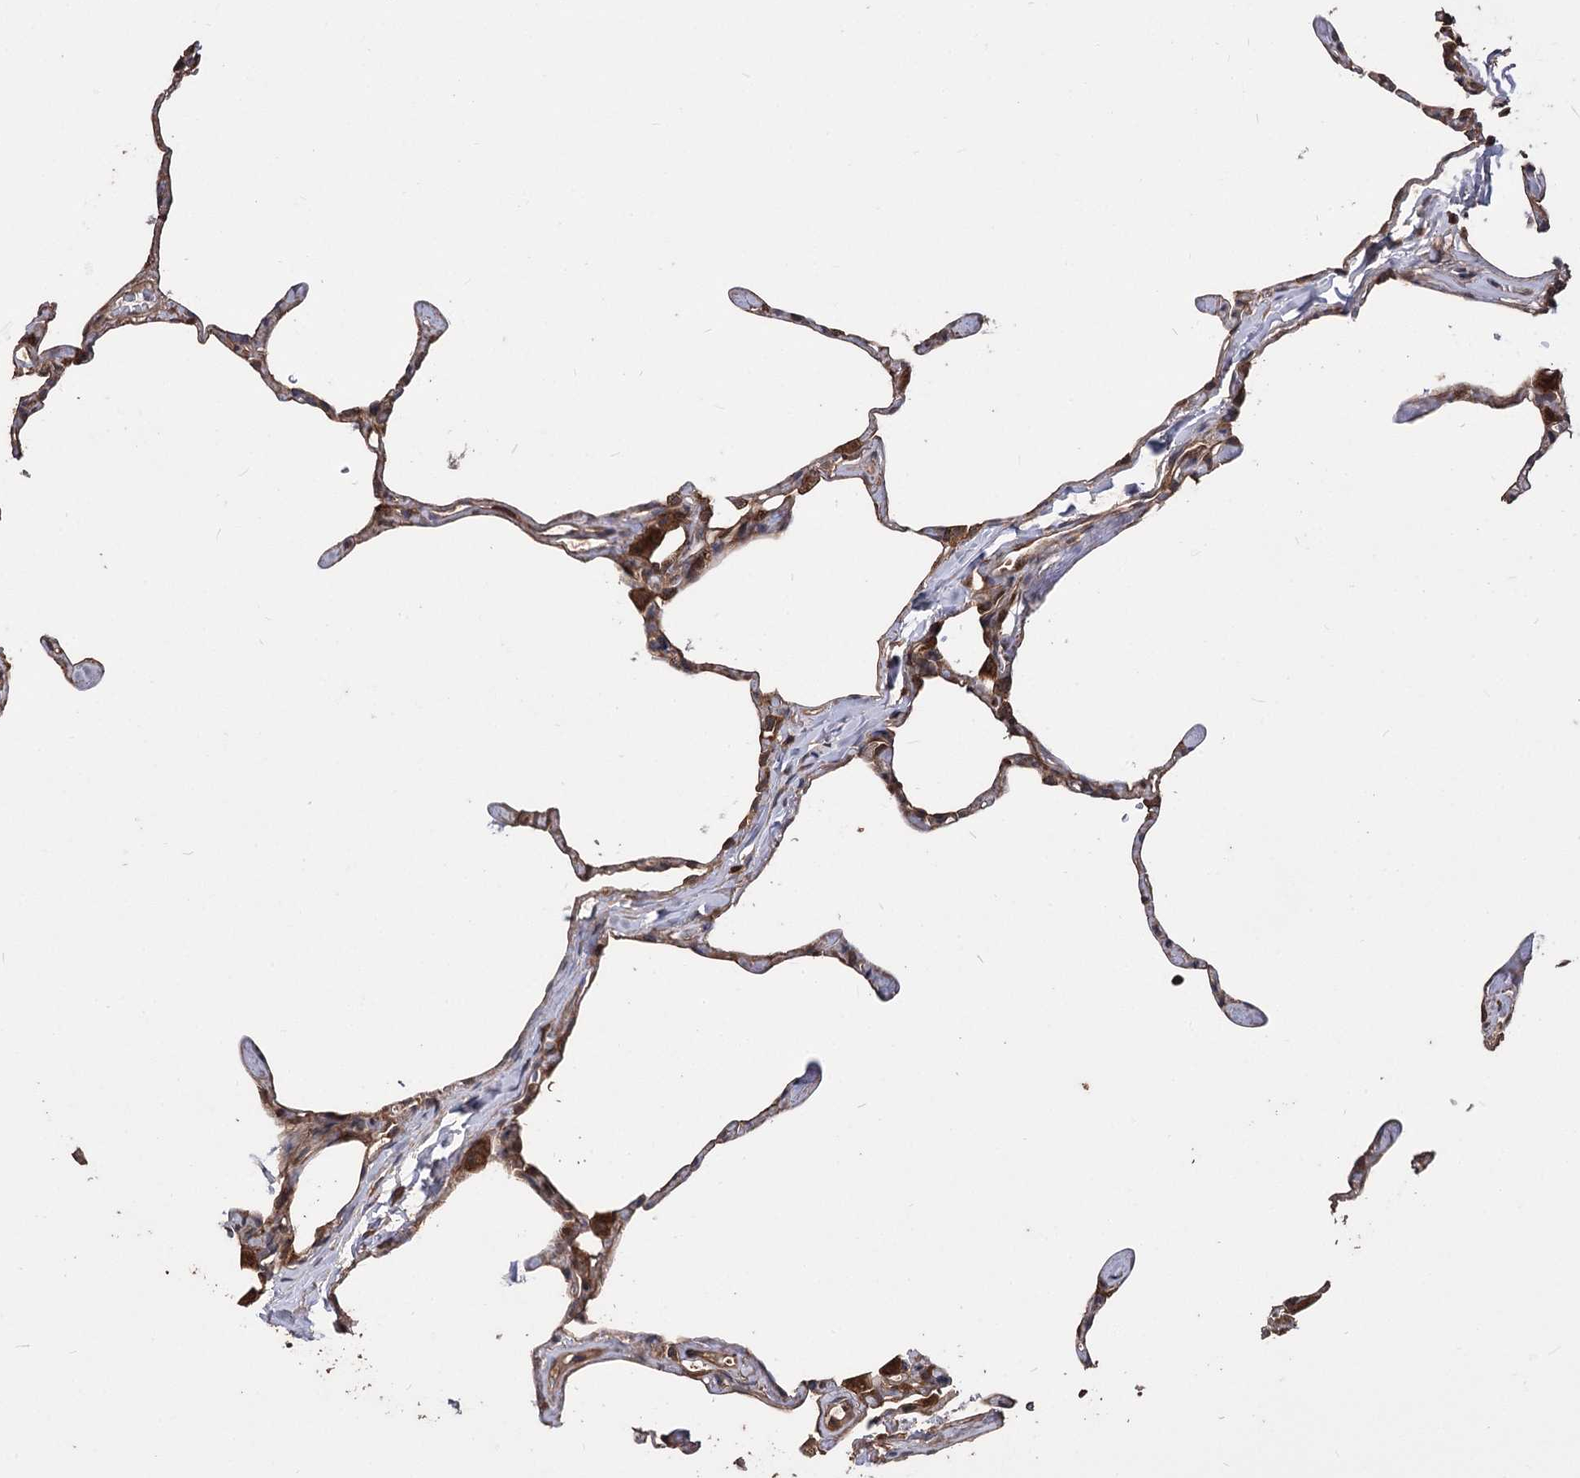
{"staining": {"intensity": "moderate", "quantity": "<25%", "location": "cytoplasmic/membranous"}, "tissue": "lung", "cell_type": "Alveolar cells", "image_type": "normal", "snomed": [{"axis": "morphology", "description": "Normal tissue, NOS"}, {"axis": "topography", "description": "Lung"}], "caption": "Immunohistochemical staining of normal lung demonstrates moderate cytoplasmic/membranous protein expression in approximately <25% of alveolar cells. The staining was performed using DAB to visualize the protein expression in brown, while the nuclei were stained in blue with hematoxylin (Magnification: 20x).", "gene": "RASSF3", "patient": {"sex": "male", "age": 65}}